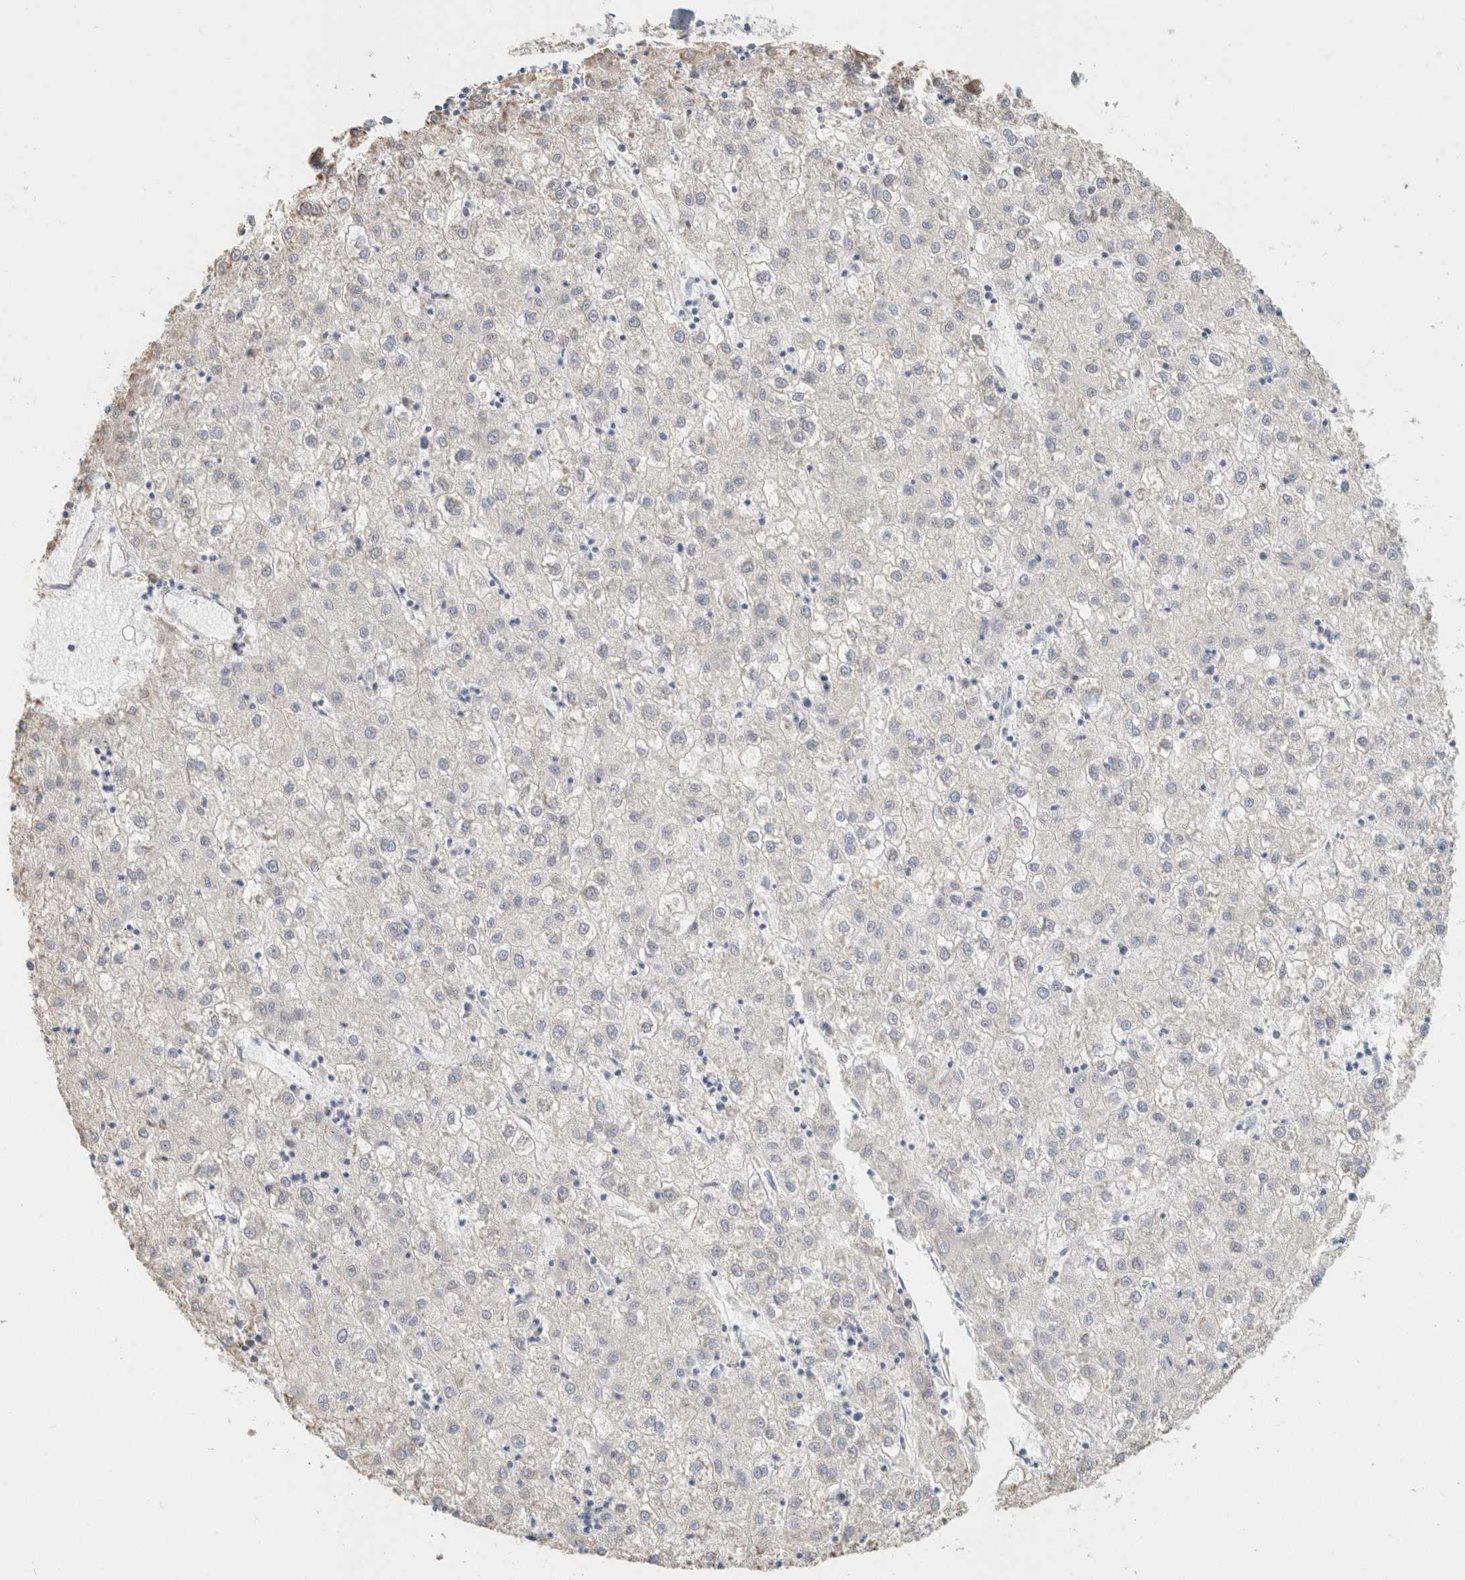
{"staining": {"intensity": "negative", "quantity": "none", "location": "none"}, "tissue": "liver cancer", "cell_type": "Tumor cells", "image_type": "cancer", "snomed": [{"axis": "morphology", "description": "Carcinoma, Hepatocellular, NOS"}, {"axis": "topography", "description": "Liver"}], "caption": "Liver cancer was stained to show a protein in brown. There is no significant positivity in tumor cells.", "gene": "NEFM", "patient": {"sex": "male", "age": 72}}